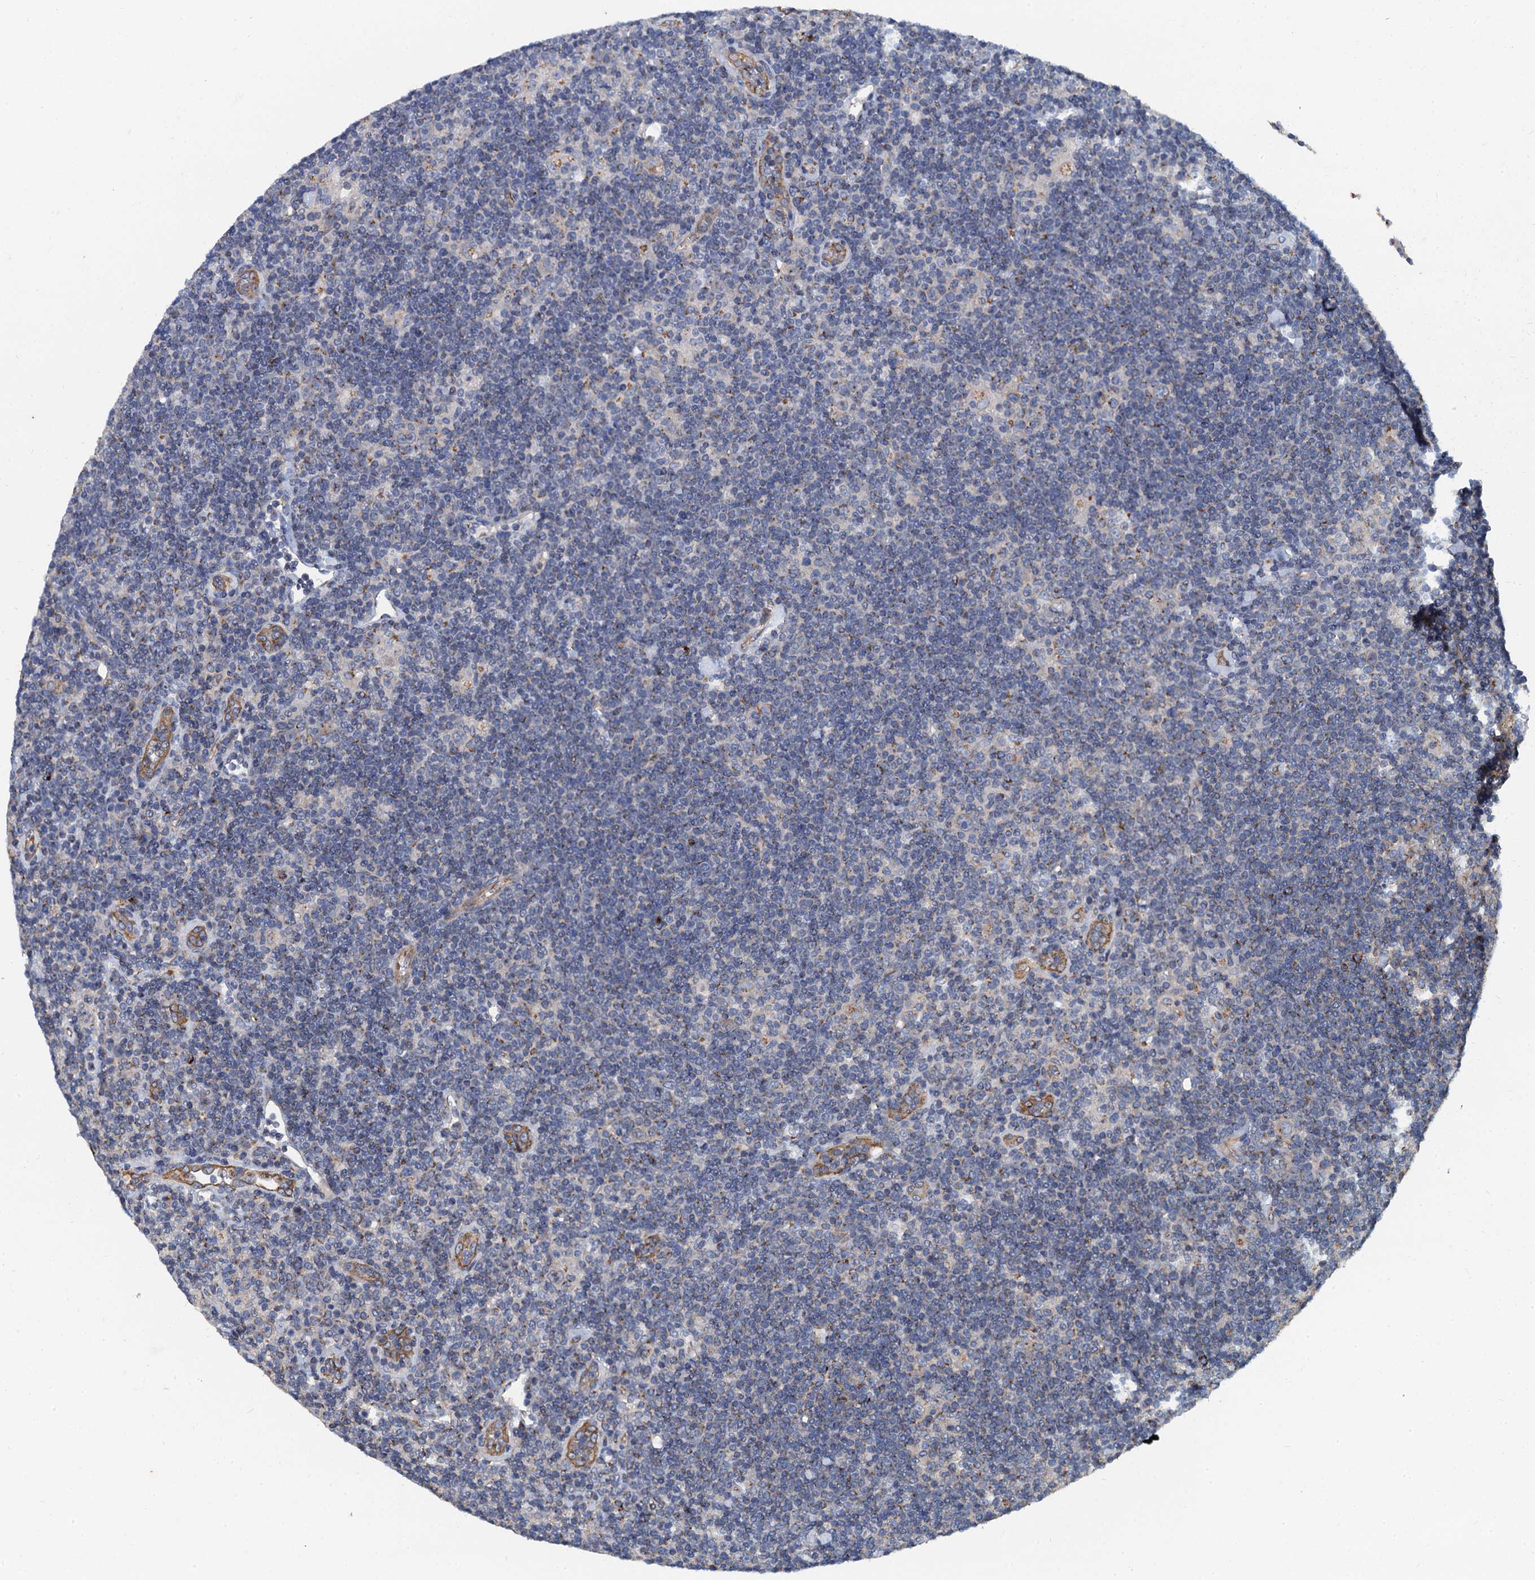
{"staining": {"intensity": "weak", "quantity": "<25%", "location": "cytoplasmic/membranous"}, "tissue": "lymphoma", "cell_type": "Tumor cells", "image_type": "cancer", "snomed": [{"axis": "morphology", "description": "Hodgkin's disease, NOS"}, {"axis": "topography", "description": "Lymph node"}], "caption": "DAB immunohistochemical staining of Hodgkin's disease displays no significant positivity in tumor cells. (DAB immunohistochemistry (IHC) with hematoxylin counter stain).", "gene": "NGRN", "patient": {"sex": "female", "age": 57}}